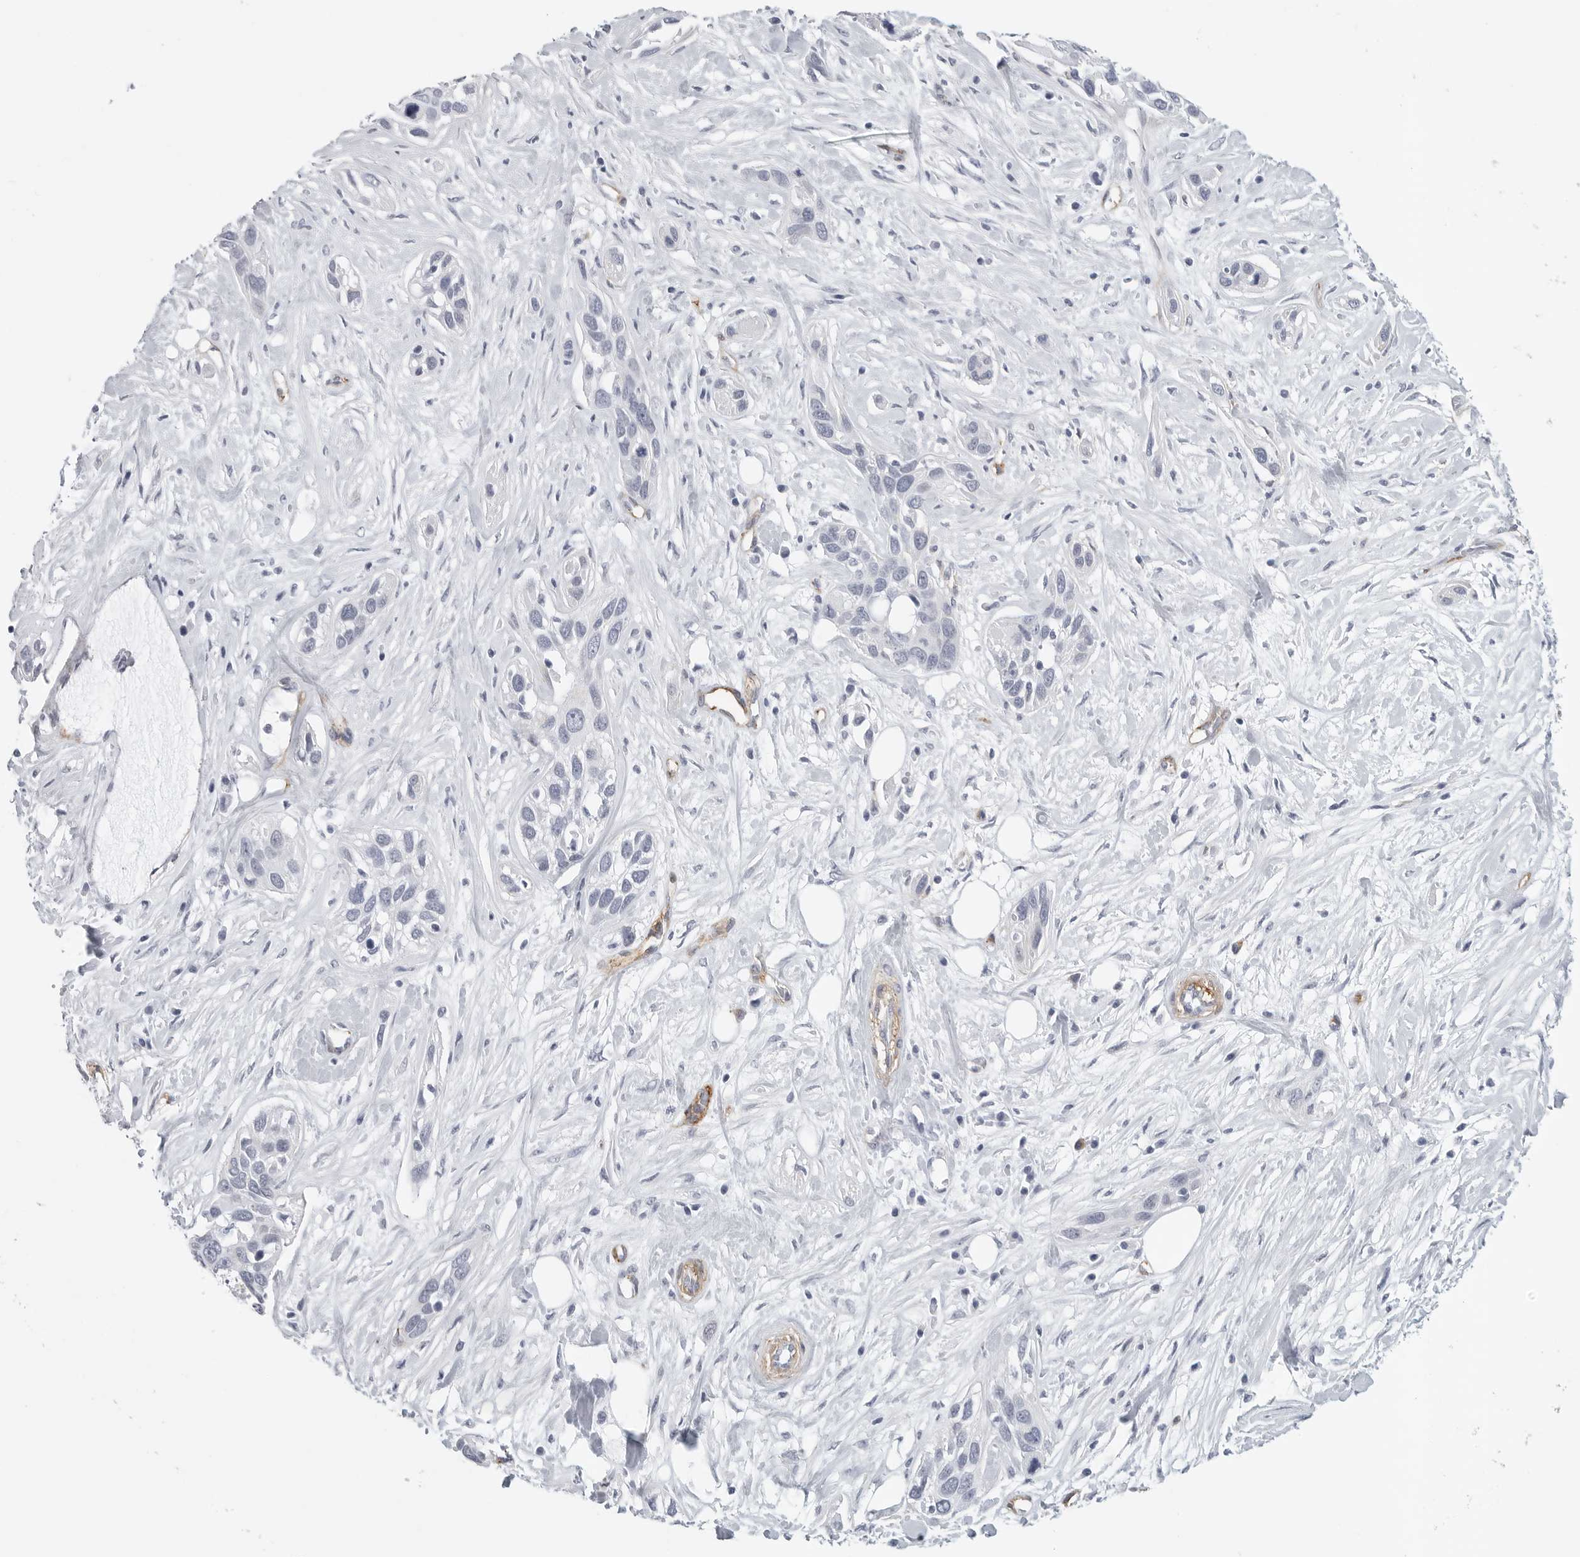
{"staining": {"intensity": "negative", "quantity": "none", "location": "none"}, "tissue": "pancreatic cancer", "cell_type": "Tumor cells", "image_type": "cancer", "snomed": [{"axis": "morphology", "description": "Adenocarcinoma, NOS"}, {"axis": "topography", "description": "Pancreas"}], "caption": "An immunohistochemistry (IHC) micrograph of pancreatic cancer (adenocarcinoma) is shown. There is no staining in tumor cells of pancreatic cancer (adenocarcinoma). The staining is performed using DAB (3,3'-diaminobenzidine) brown chromogen with nuclei counter-stained in using hematoxylin.", "gene": "TNR", "patient": {"sex": "female", "age": 60}}